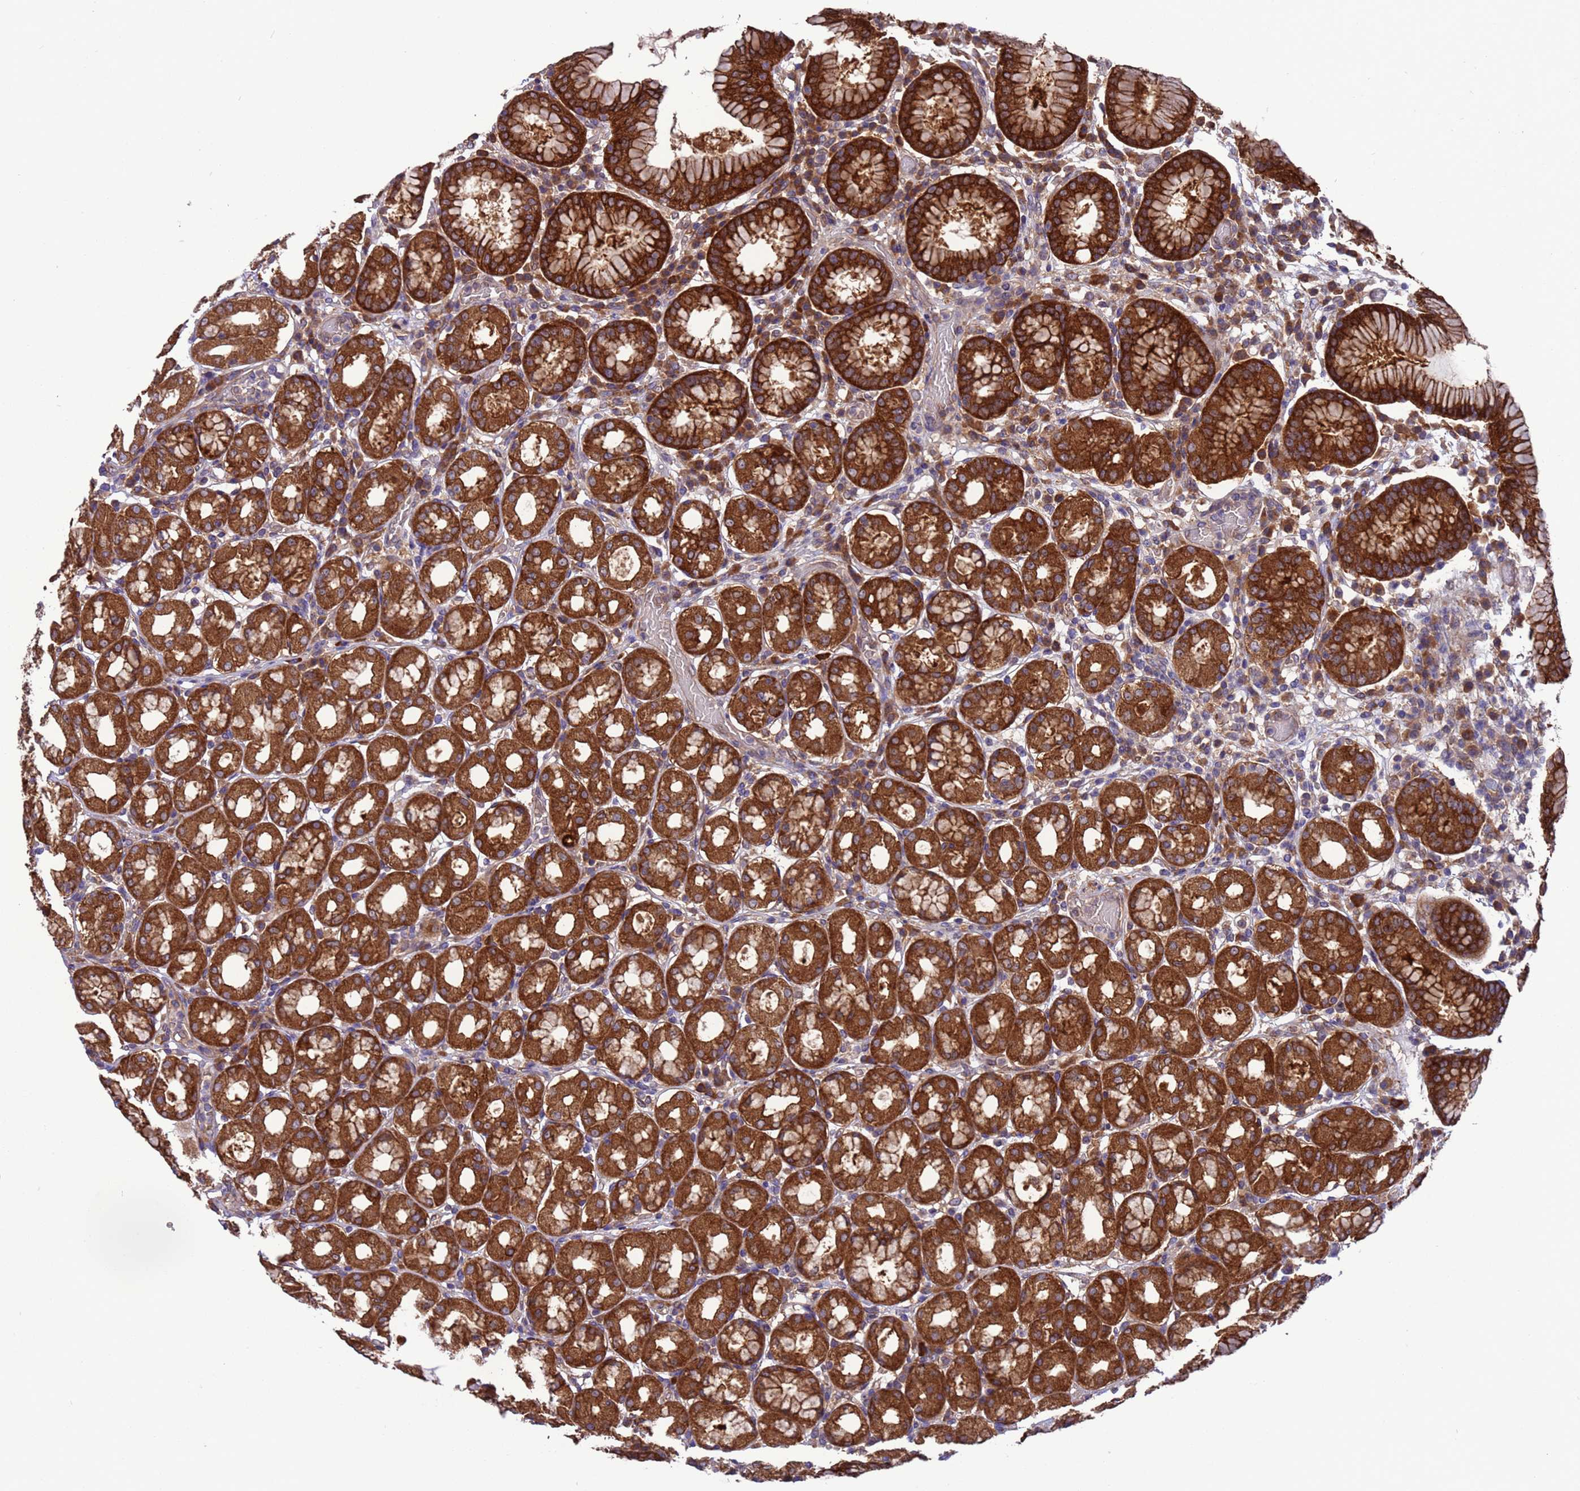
{"staining": {"intensity": "strong", "quantity": ">75%", "location": "cytoplasmic/membranous"}, "tissue": "stomach", "cell_type": "Glandular cells", "image_type": "normal", "snomed": [{"axis": "morphology", "description": "Normal tissue, NOS"}, {"axis": "topography", "description": "Stomach"}, {"axis": "topography", "description": "Stomach, lower"}], "caption": "Strong cytoplasmic/membranous staining for a protein is appreciated in about >75% of glandular cells of benign stomach using IHC.", "gene": "ARHGAP12", "patient": {"sex": "female", "age": 56}}